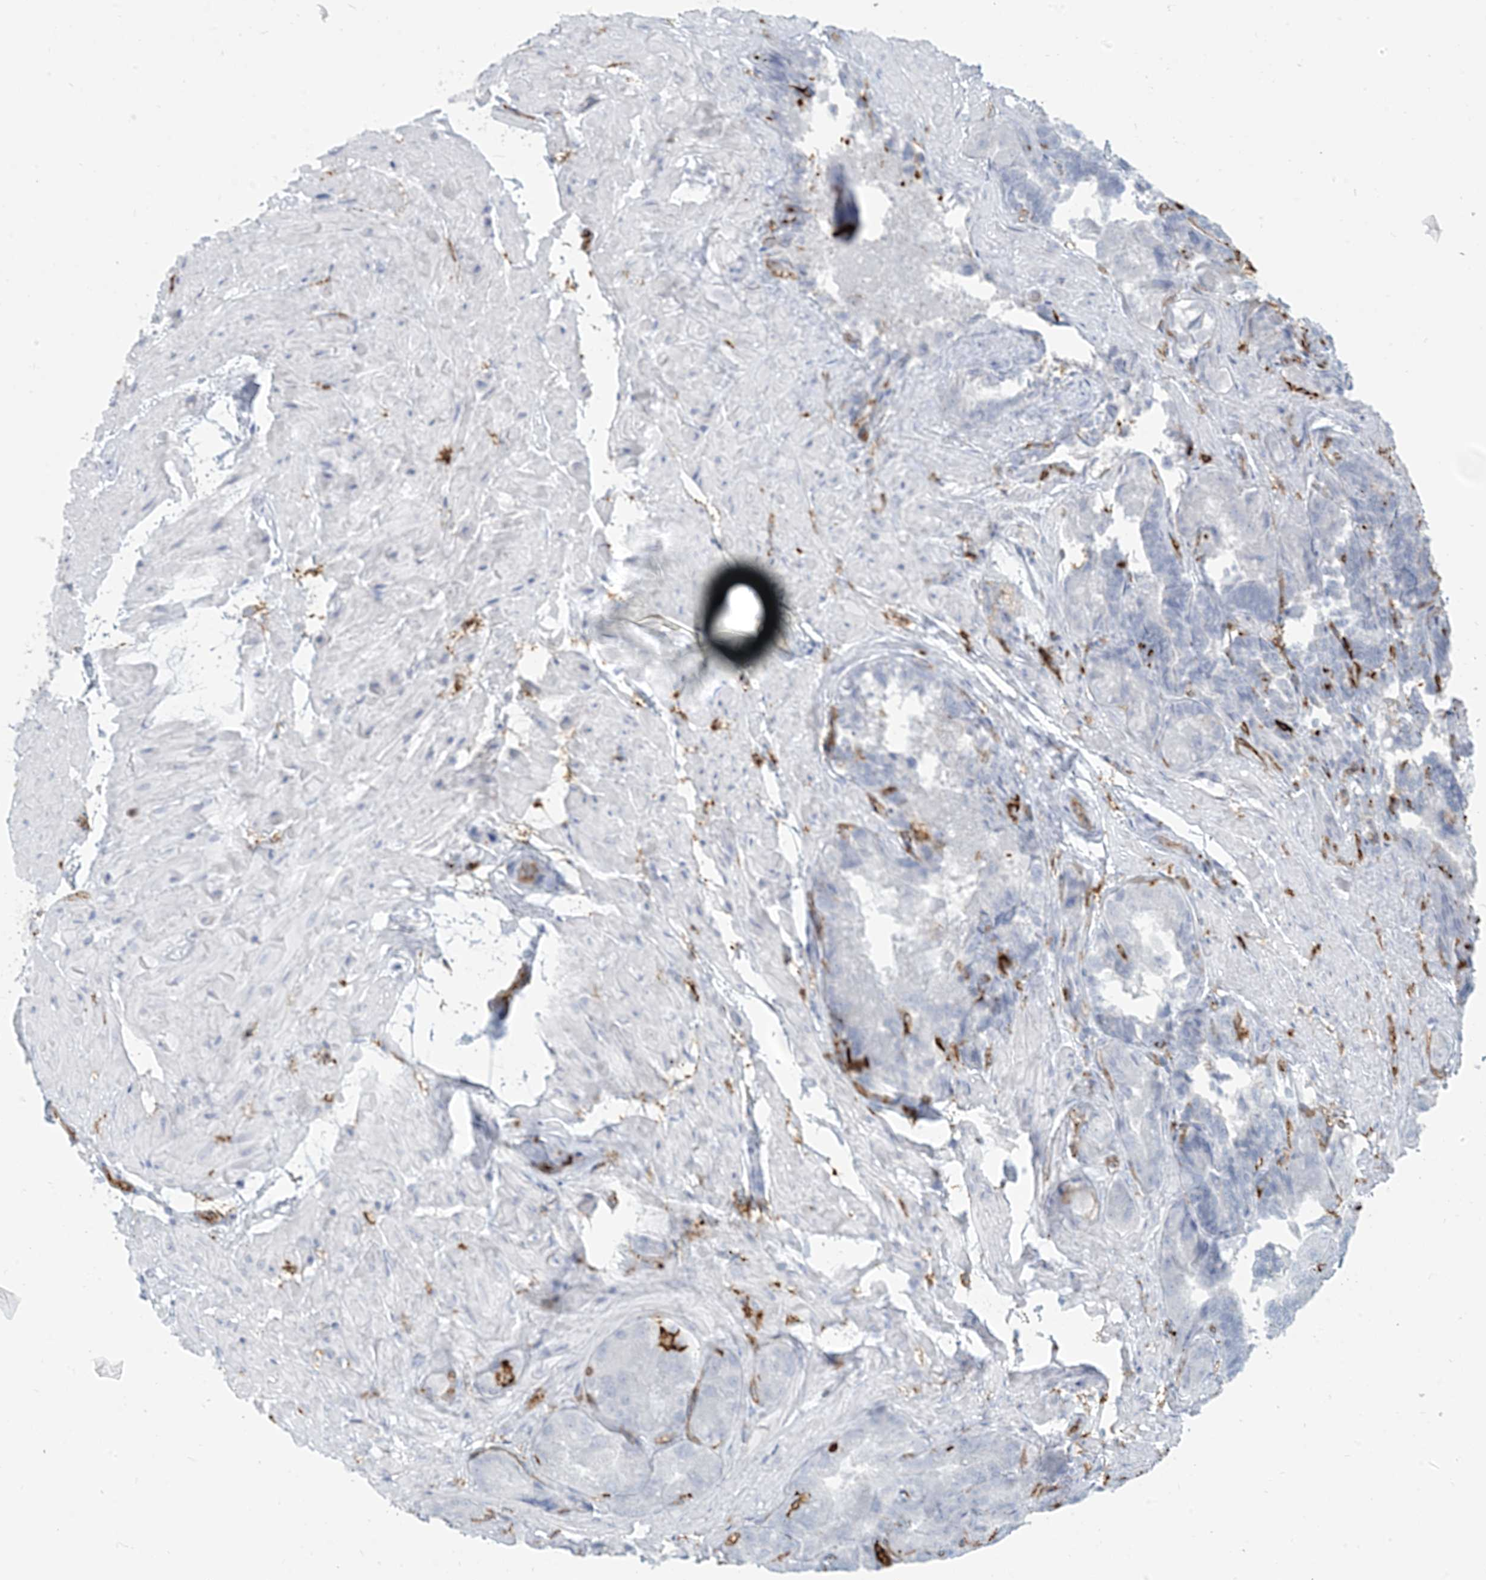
{"staining": {"intensity": "negative", "quantity": "none", "location": "none"}, "tissue": "seminal vesicle", "cell_type": "Glandular cells", "image_type": "normal", "snomed": [{"axis": "morphology", "description": "Normal tissue, NOS"}, {"axis": "topography", "description": "Seminal veicle"}, {"axis": "topography", "description": "Peripheral nerve tissue"}], "caption": "The photomicrograph displays no significant staining in glandular cells of seminal vesicle.", "gene": "HLA", "patient": {"sex": "male", "age": 63}}